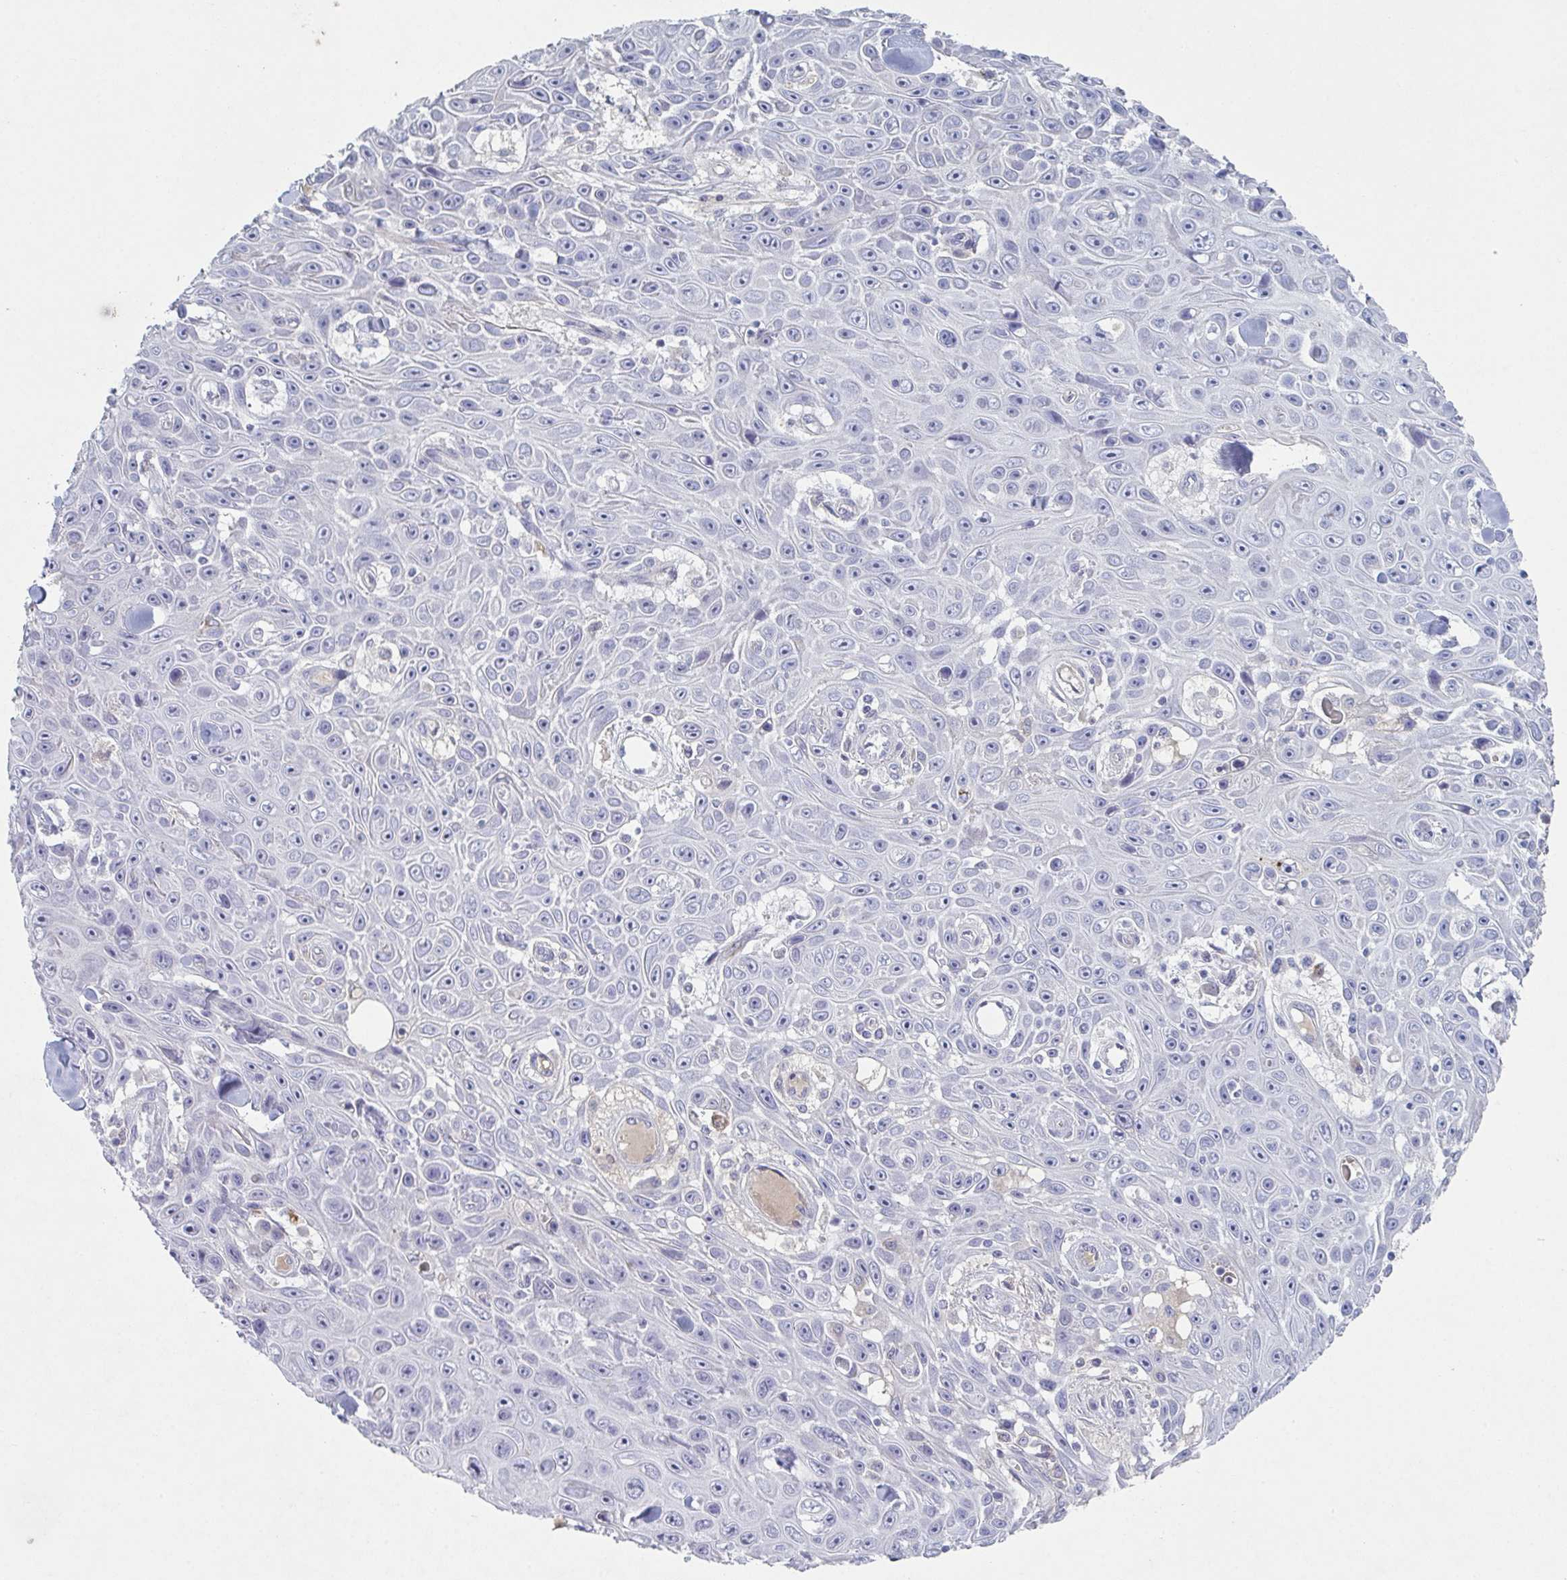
{"staining": {"intensity": "negative", "quantity": "none", "location": "none"}, "tissue": "skin cancer", "cell_type": "Tumor cells", "image_type": "cancer", "snomed": [{"axis": "morphology", "description": "Squamous cell carcinoma, NOS"}, {"axis": "topography", "description": "Skin"}], "caption": "Skin squamous cell carcinoma was stained to show a protein in brown. There is no significant staining in tumor cells. (DAB (3,3'-diaminobenzidine) immunohistochemistry, high magnification).", "gene": "ADAM21", "patient": {"sex": "male", "age": 82}}